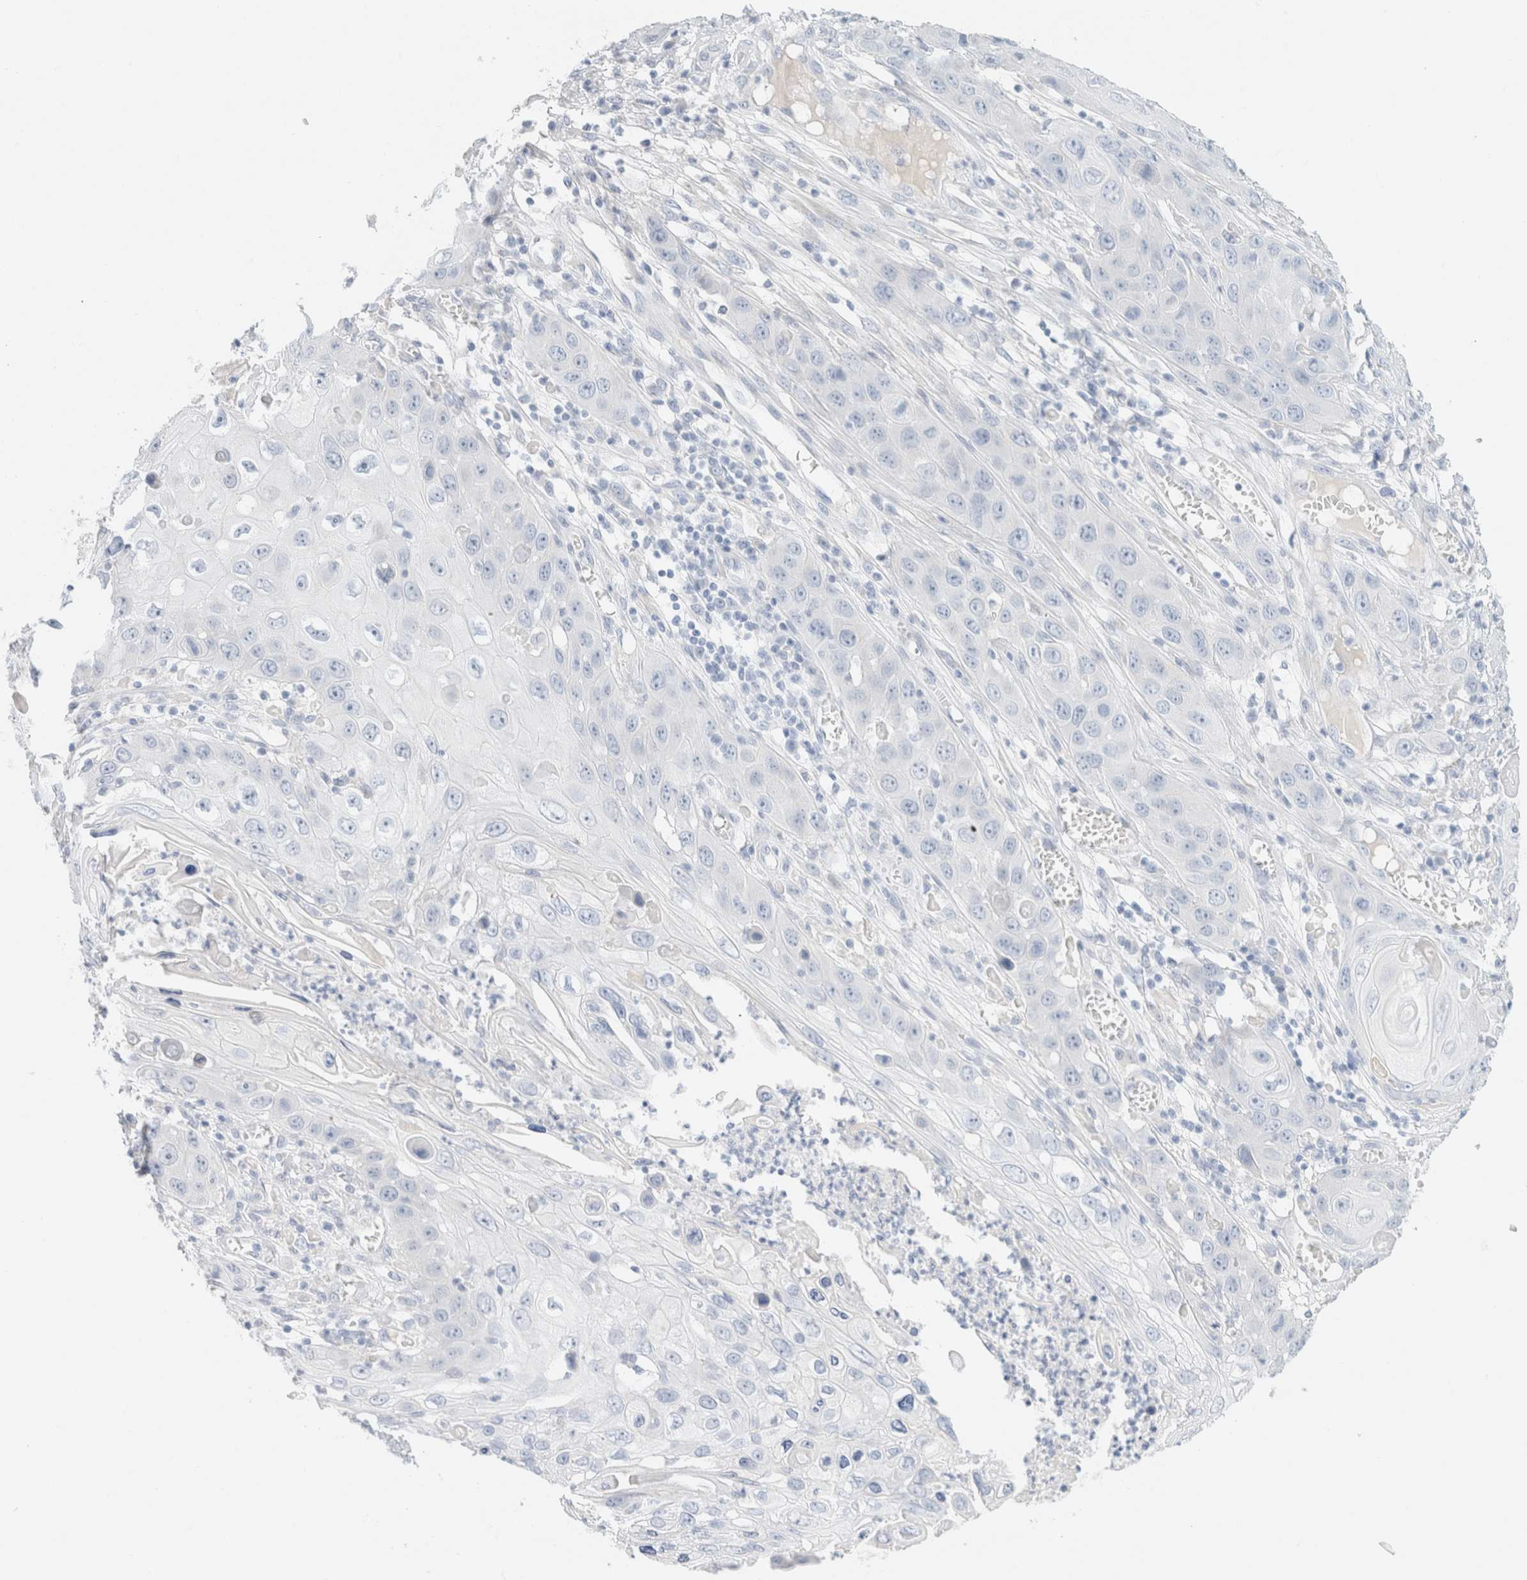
{"staining": {"intensity": "negative", "quantity": "none", "location": "none"}, "tissue": "skin cancer", "cell_type": "Tumor cells", "image_type": "cancer", "snomed": [{"axis": "morphology", "description": "Squamous cell carcinoma, NOS"}, {"axis": "topography", "description": "Skin"}], "caption": "This is an IHC photomicrograph of squamous cell carcinoma (skin). There is no staining in tumor cells.", "gene": "CPQ", "patient": {"sex": "male", "age": 55}}